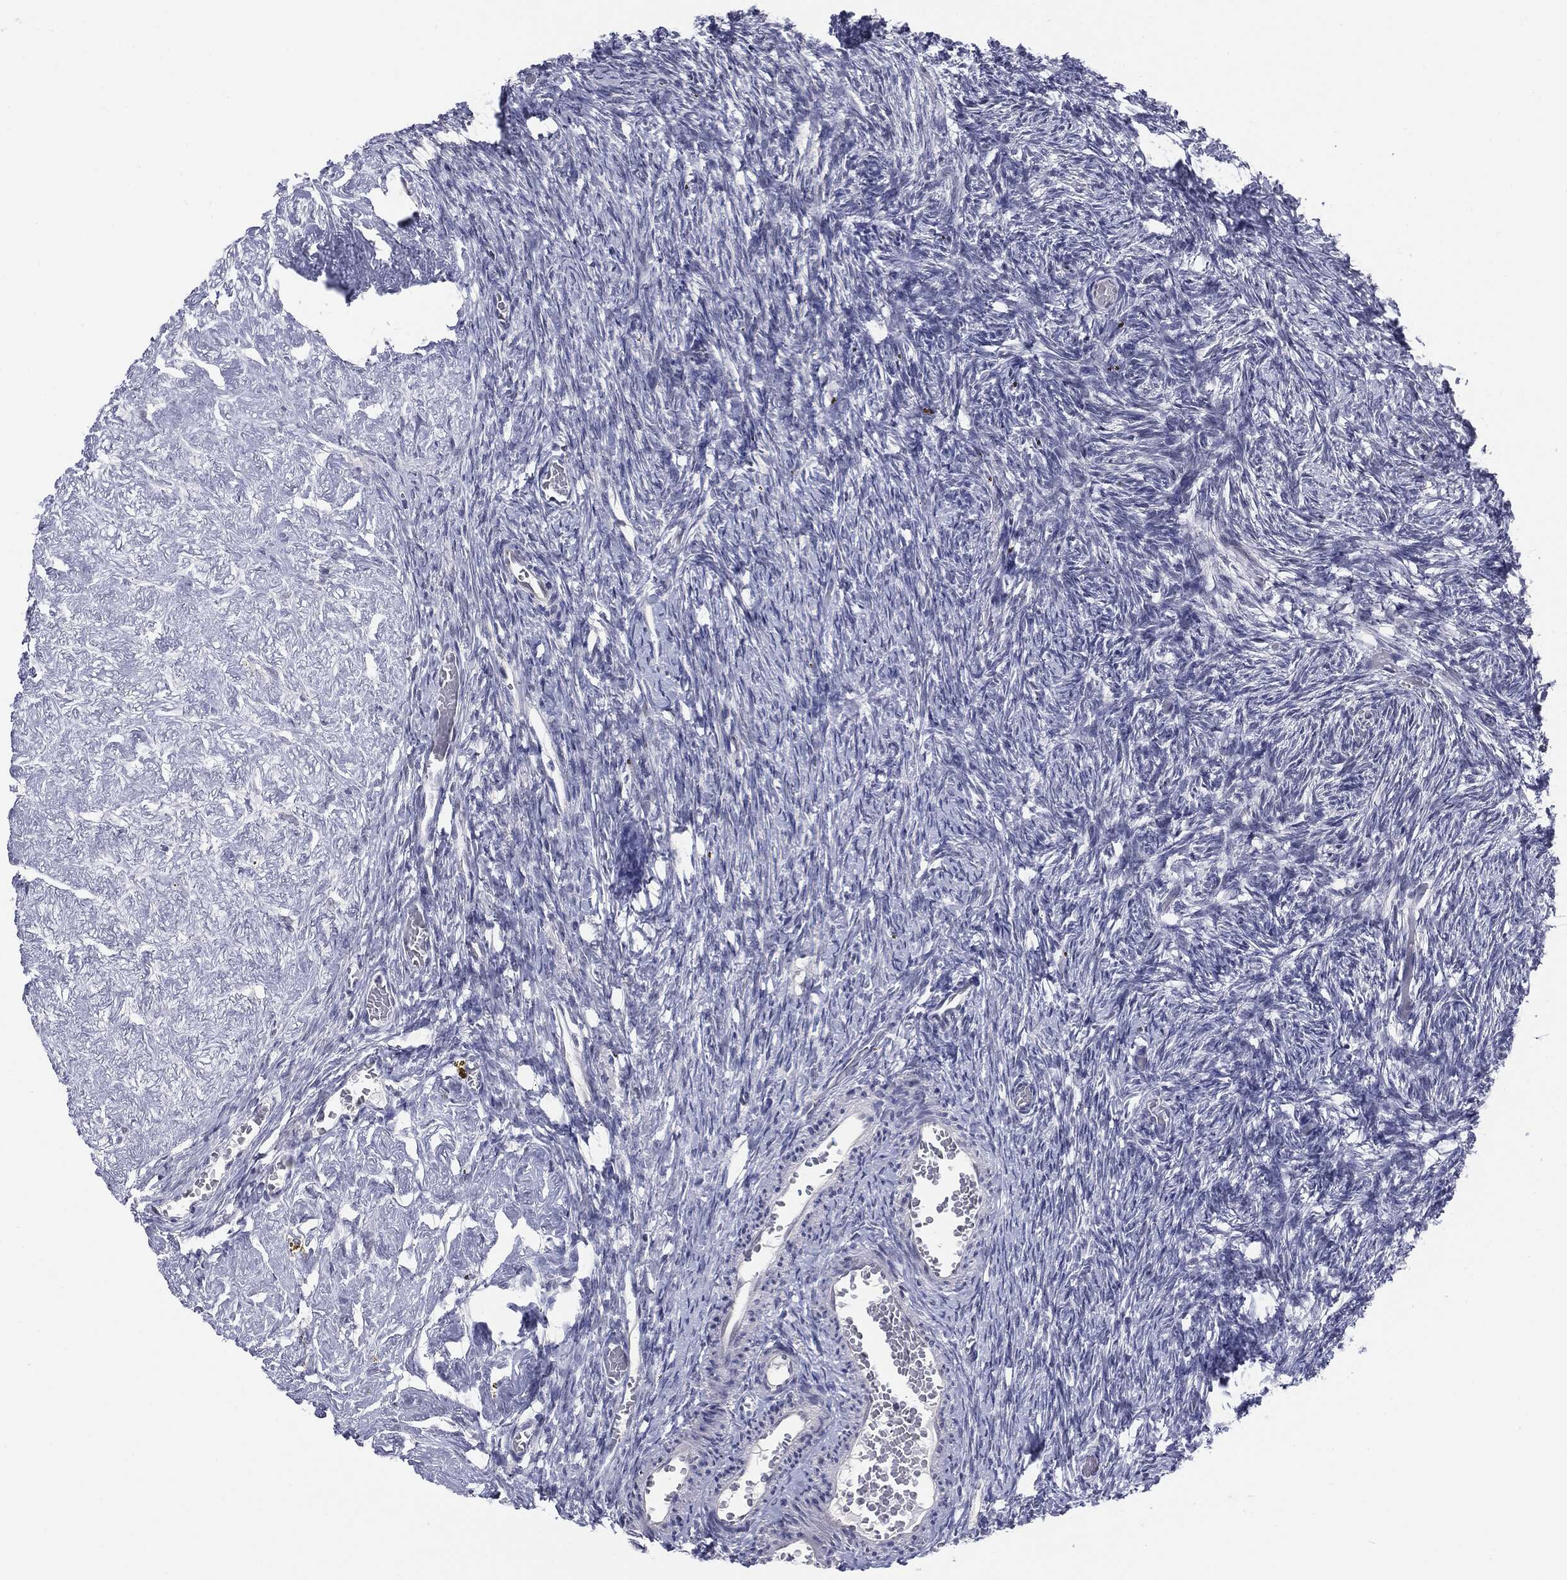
{"staining": {"intensity": "negative", "quantity": "none", "location": "none"}, "tissue": "ovary", "cell_type": "Follicle cells", "image_type": "normal", "snomed": [{"axis": "morphology", "description": "Normal tissue, NOS"}, {"axis": "topography", "description": "Ovary"}], "caption": "This is an IHC histopathology image of normal human ovary. There is no positivity in follicle cells.", "gene": "SLC5A5", "patient": {"sex": "female", "age": 39}}